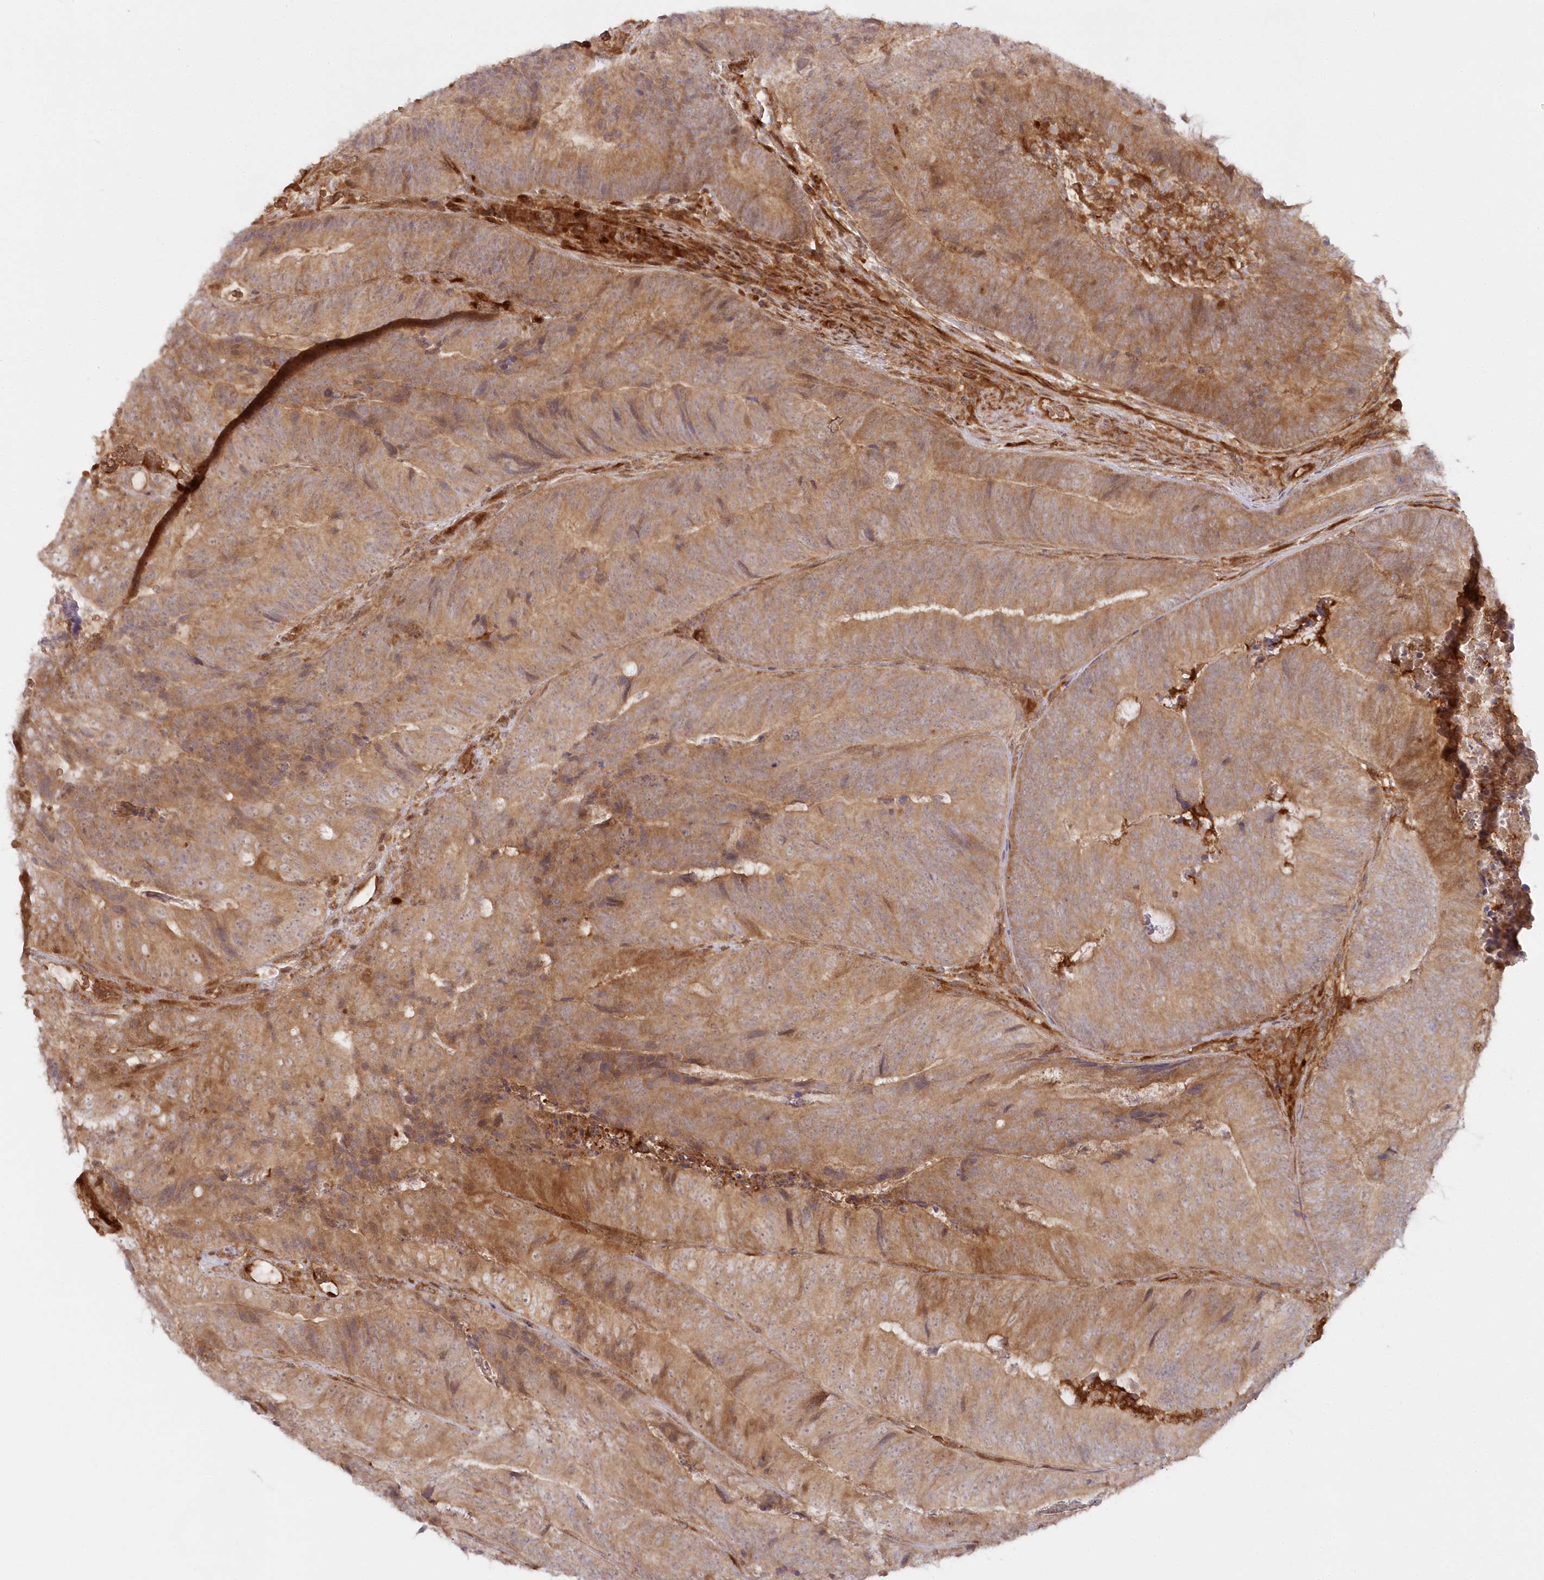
{"staining": {"intensity": "moderate", "quantity": ">75%", "location": "cytoplasmic/membranous"}, "tissue": "colorectal cancer", "cell_type": "Tumor cells", "image_type": "cancer", "snomed": [{"axis": "morphology", "description": "Adenocarcinoma, NOS"}, {"axis": "topography", "description": "Colon"}], "caption": "The histopathology image reveals immunohistochemical staining of colorectal cancer. There is moderate cytoplasmic/membranous positivity is appreciated in approximately >75% of tumor cells.", "gene": "GBE1", "patient": {"sex": "female", "age": 67}}